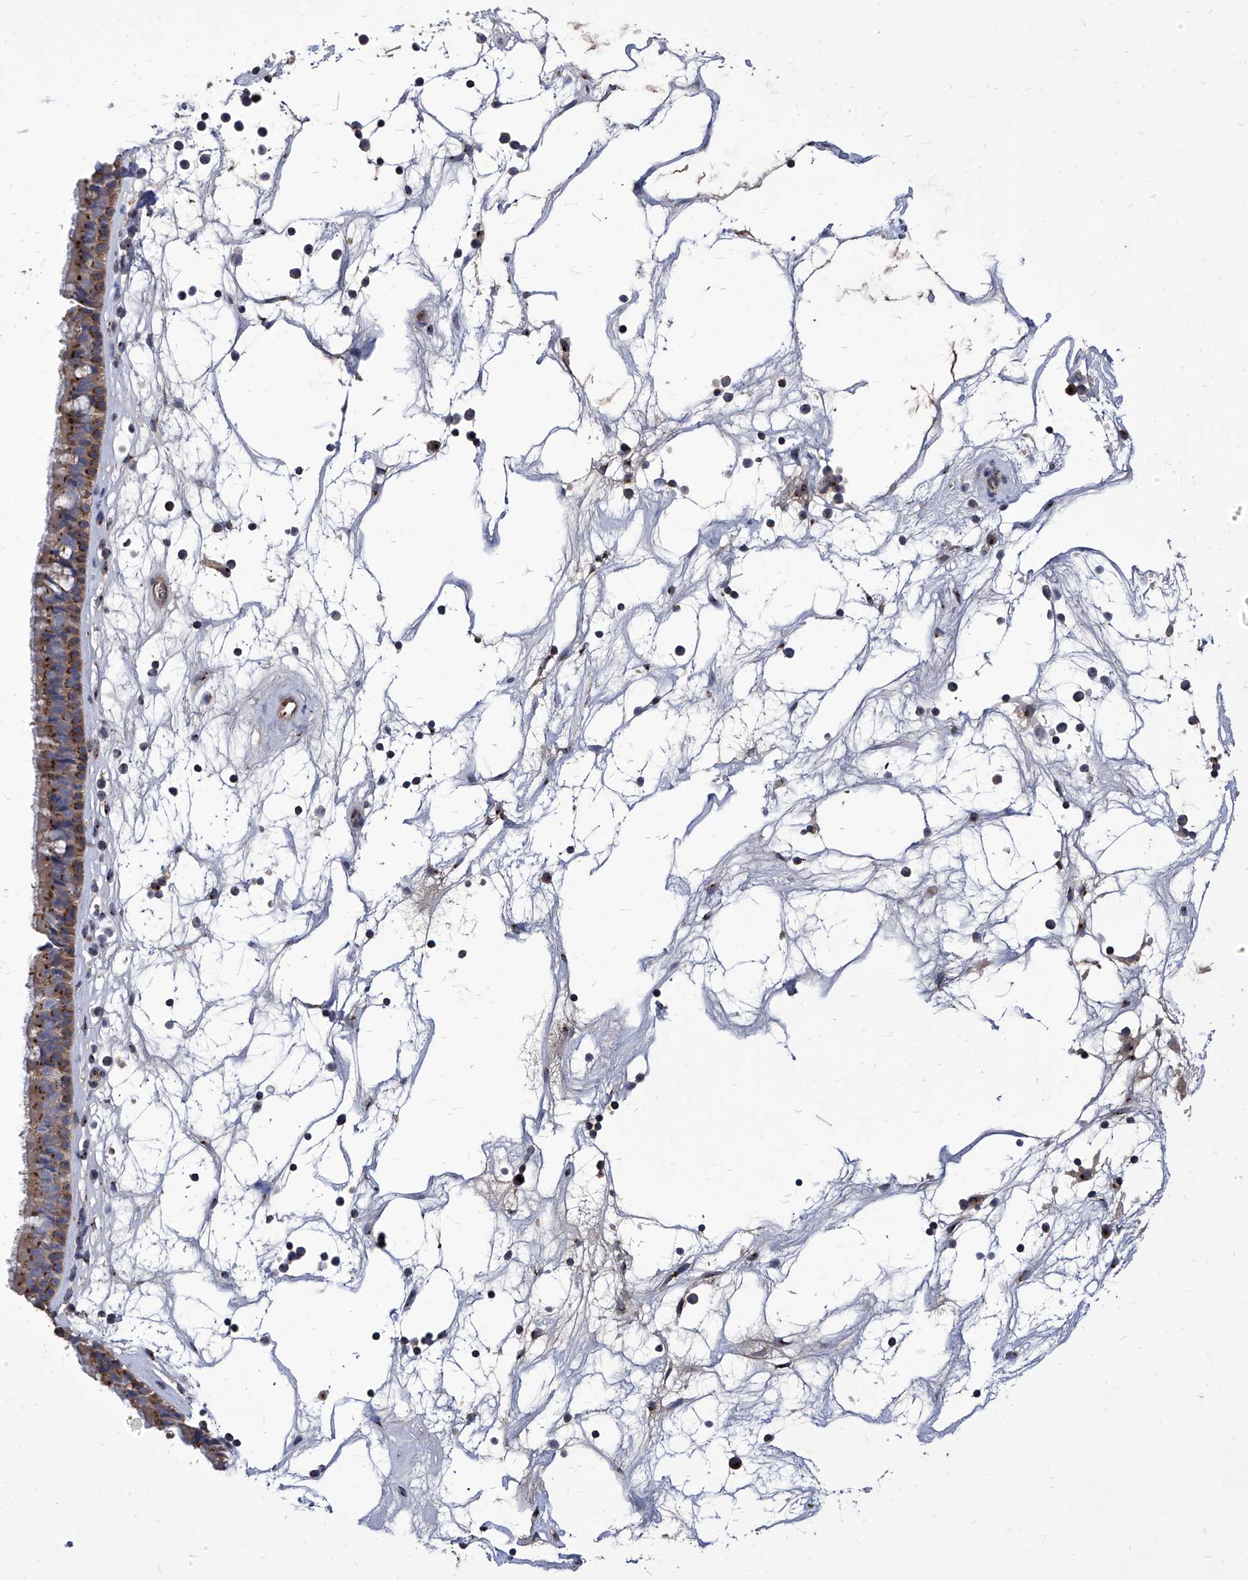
{"staining": {"intensity": "moderate", "quantity": ">75%", "location": "cytoplasmic/membranous"}, "tissue": "nasopharynx", "cell_type": "Respiratory epithelial cells", "image_type": "normal", "snomed": [{"axis": "morphology", "description": "Normal tissue, NOS"}, {"axis": "topography", "description": "Nasopharynx"}], "caption": "The micrograph exhibits staining of normal nasopharynx, revealing moderate cytoplasmic/membranous protein positivity (brown color) within respiratory epithelial cells.", "gene": "TJAP1", "patient": {"sex": "male", "age": 64}}